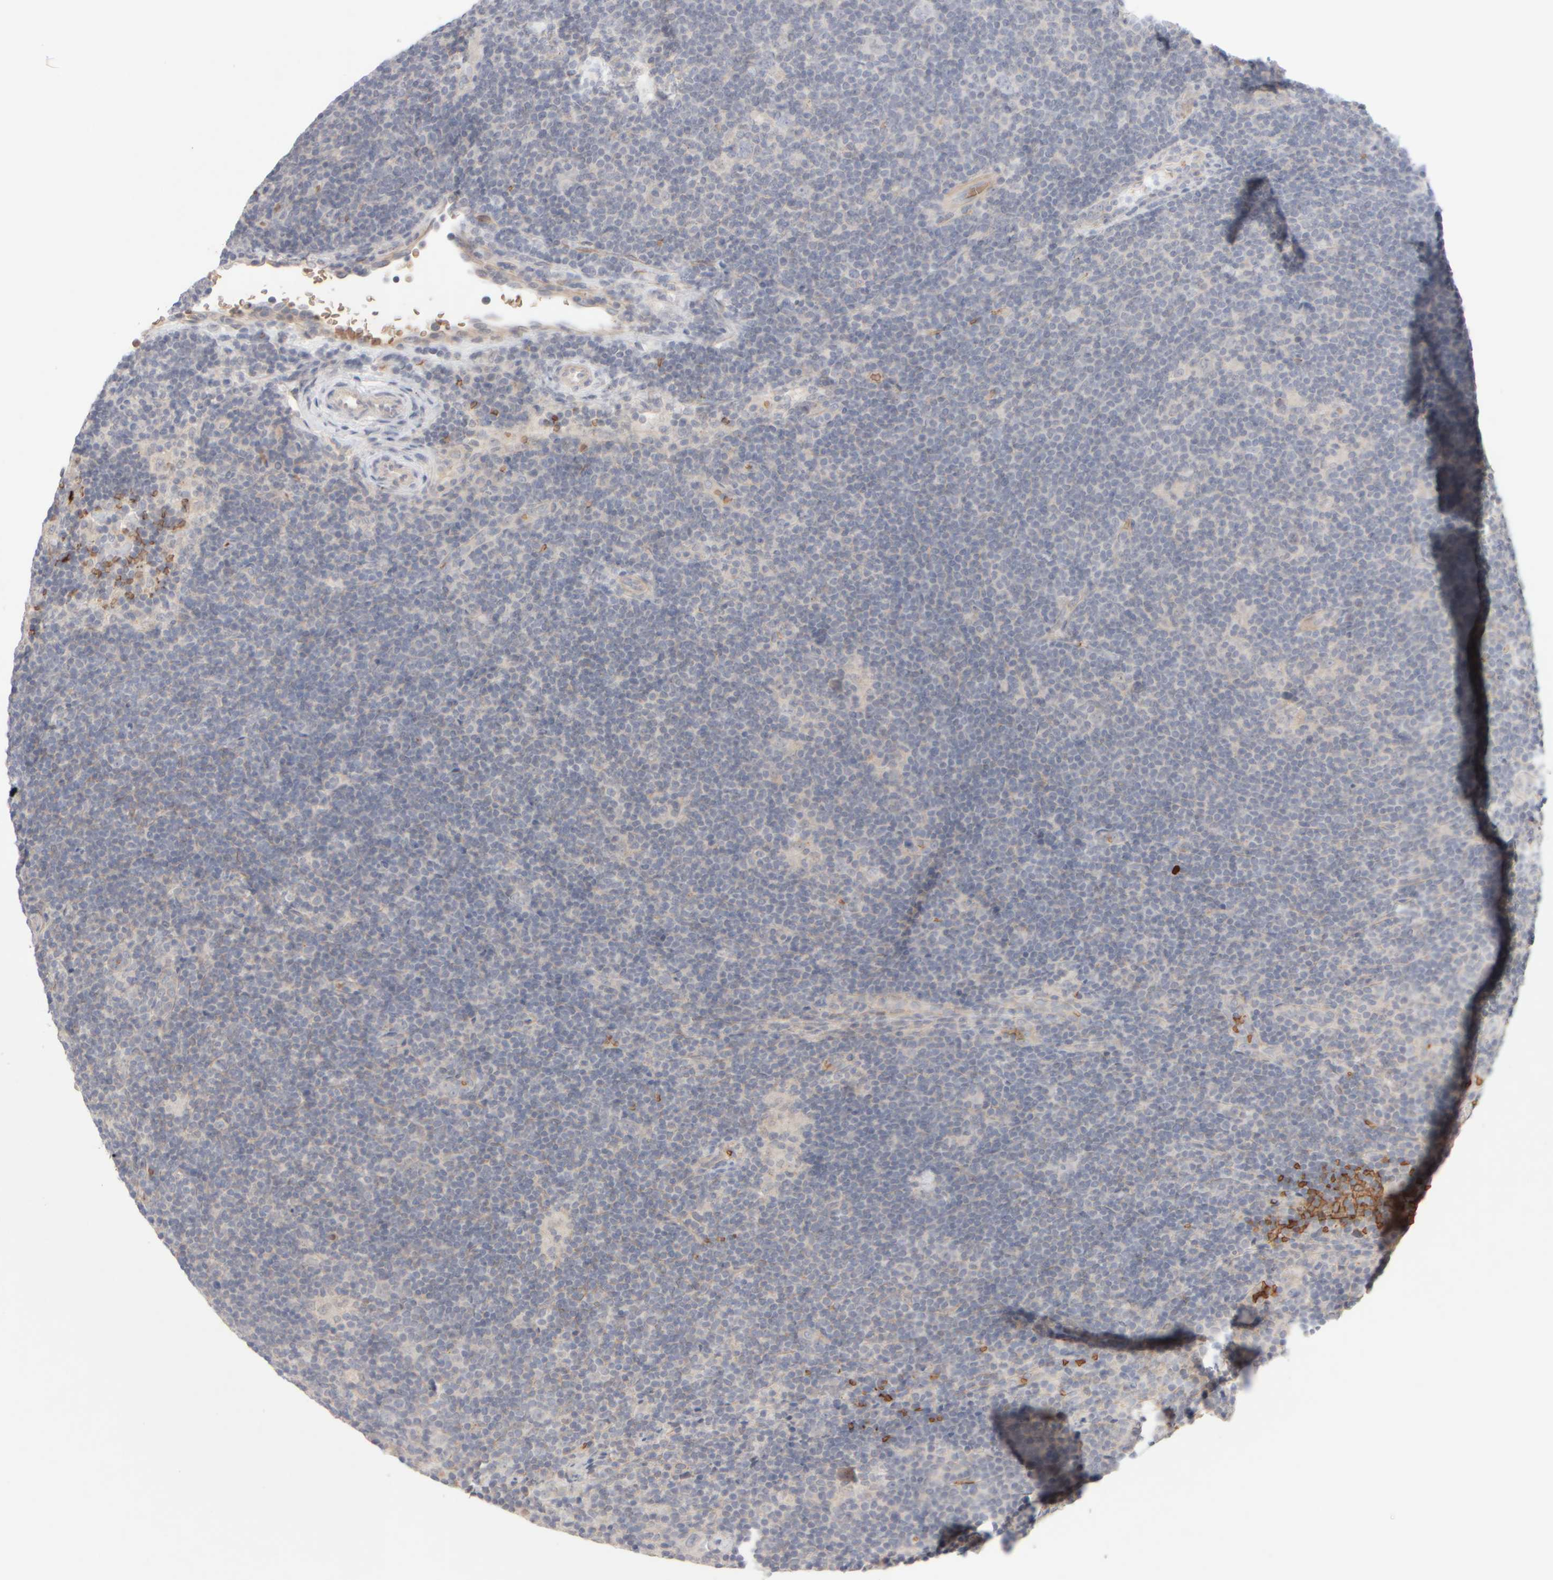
{"staining": {"intensity": "negative", "quantity": "none", "location": "none"}, "tissue": "lymphoma", "cell_type": "Tumor cells", "image_type": "cancer", "snomed": [{"axis": "morphology", "description": "Hodgkin's disease, NOS"}, {"axis": "topography", "description": "Lymph node"}], "caption": "Immunohistochemistry micrograph of neoplastic tissue: human Hodgkin's disease stained with DAB (3,3'-diaminobenzidine) shows no significant protein expression in tumor cells.", "gene": "MST1", "patient": {"sex": "female", "age": 57}}